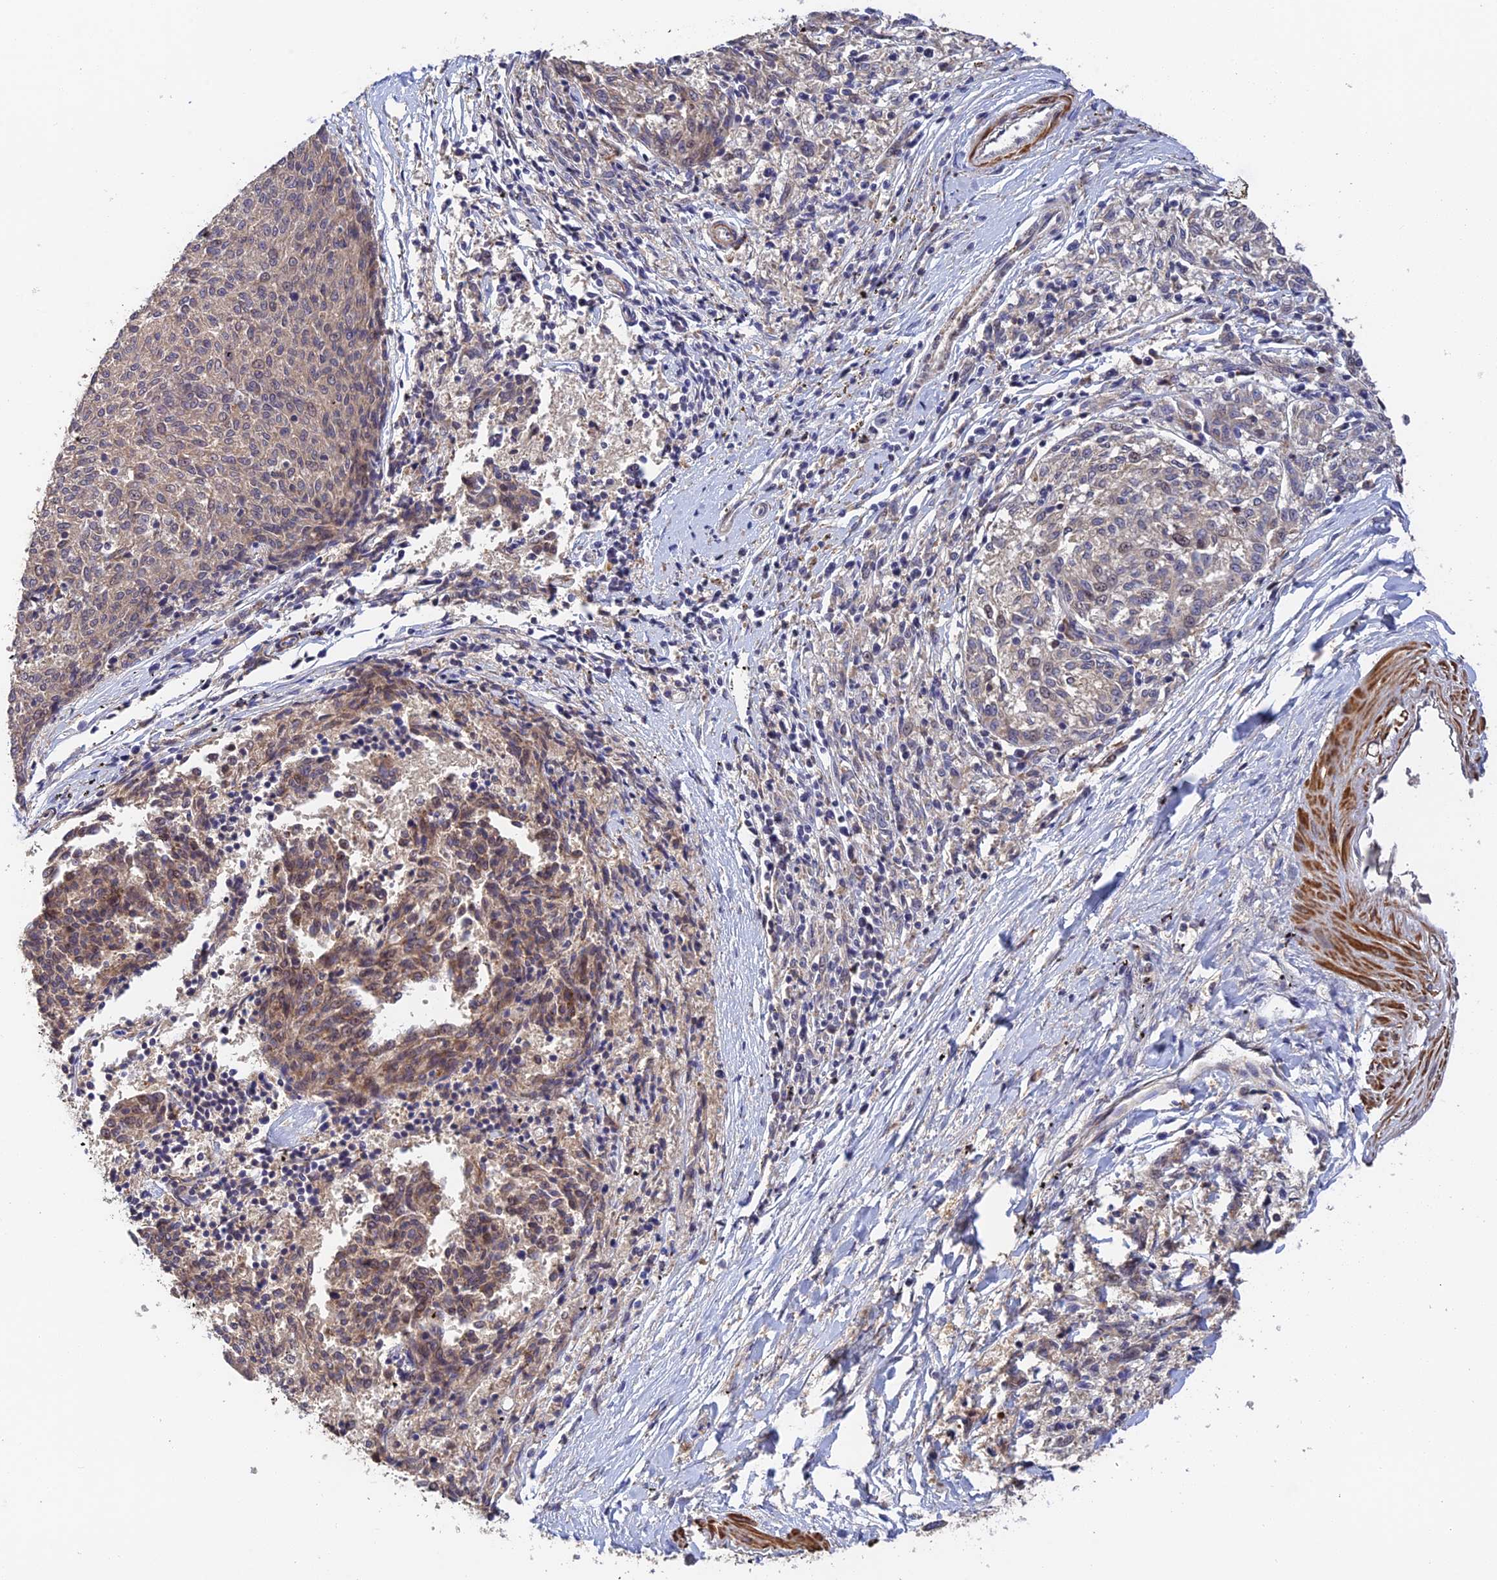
{"staining": {"intensity": "weak", "quantity": "25%-75%", "location": "cytoplasmic/membranous"}, "tissue": "melanoma", "cell_type": "Tumor cells", "image_type": "cancer", "snomed": [{"axis": "morphology", "description": "Malignant melanoma, NOS"}, {"axis": "topography", "description": "Skin"}], "caption": "Malignant melanoma was stained to show a protein in brown. There is low levels of weak cytoplasmic/membranous expression in approximately 25%-75% of tumor cells. (DAB IHC with brightfield microscopy, high magnification).", "gene": "CWH43", "patient": {"sex": "female", "age": 72}}